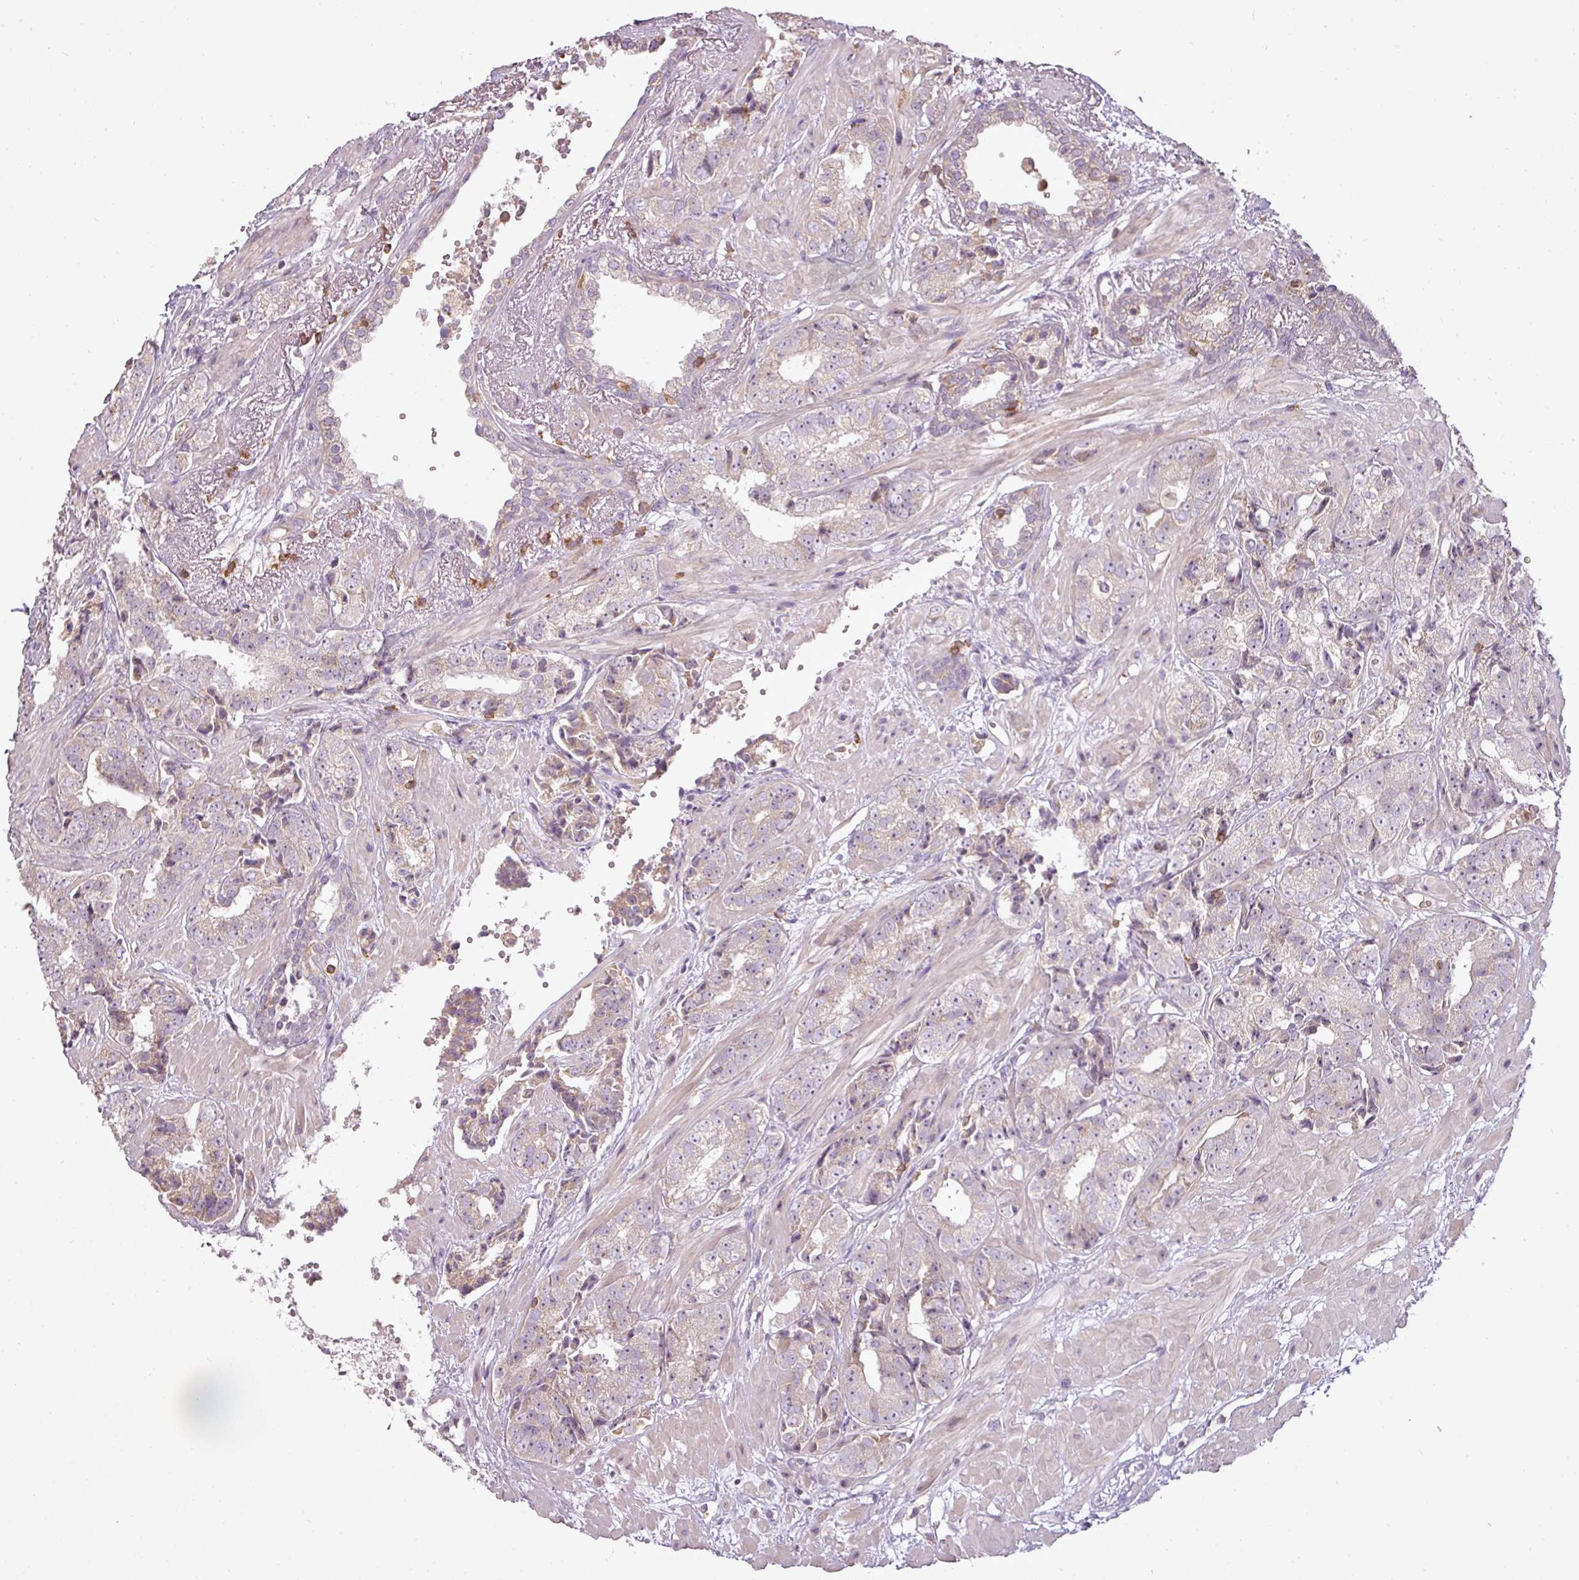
{"staining": {"intensity": "negative", "quantity": "none", "location": "none"}, "tissue": "prostate cancer", "cell_type": "Tumor cells", "image_type": "cancer", "snomed": [{"axis": "morphology", "description": "Adenocarcinoma, High grade"}, {"axis": "topography", "description": "Prostate"}], "caption": "Tumor cells show no significant protein staining in high-grade adenocarcinoma (prostate).", "gene": "STK4", "patient": {"sex": "male", "age": 71}}